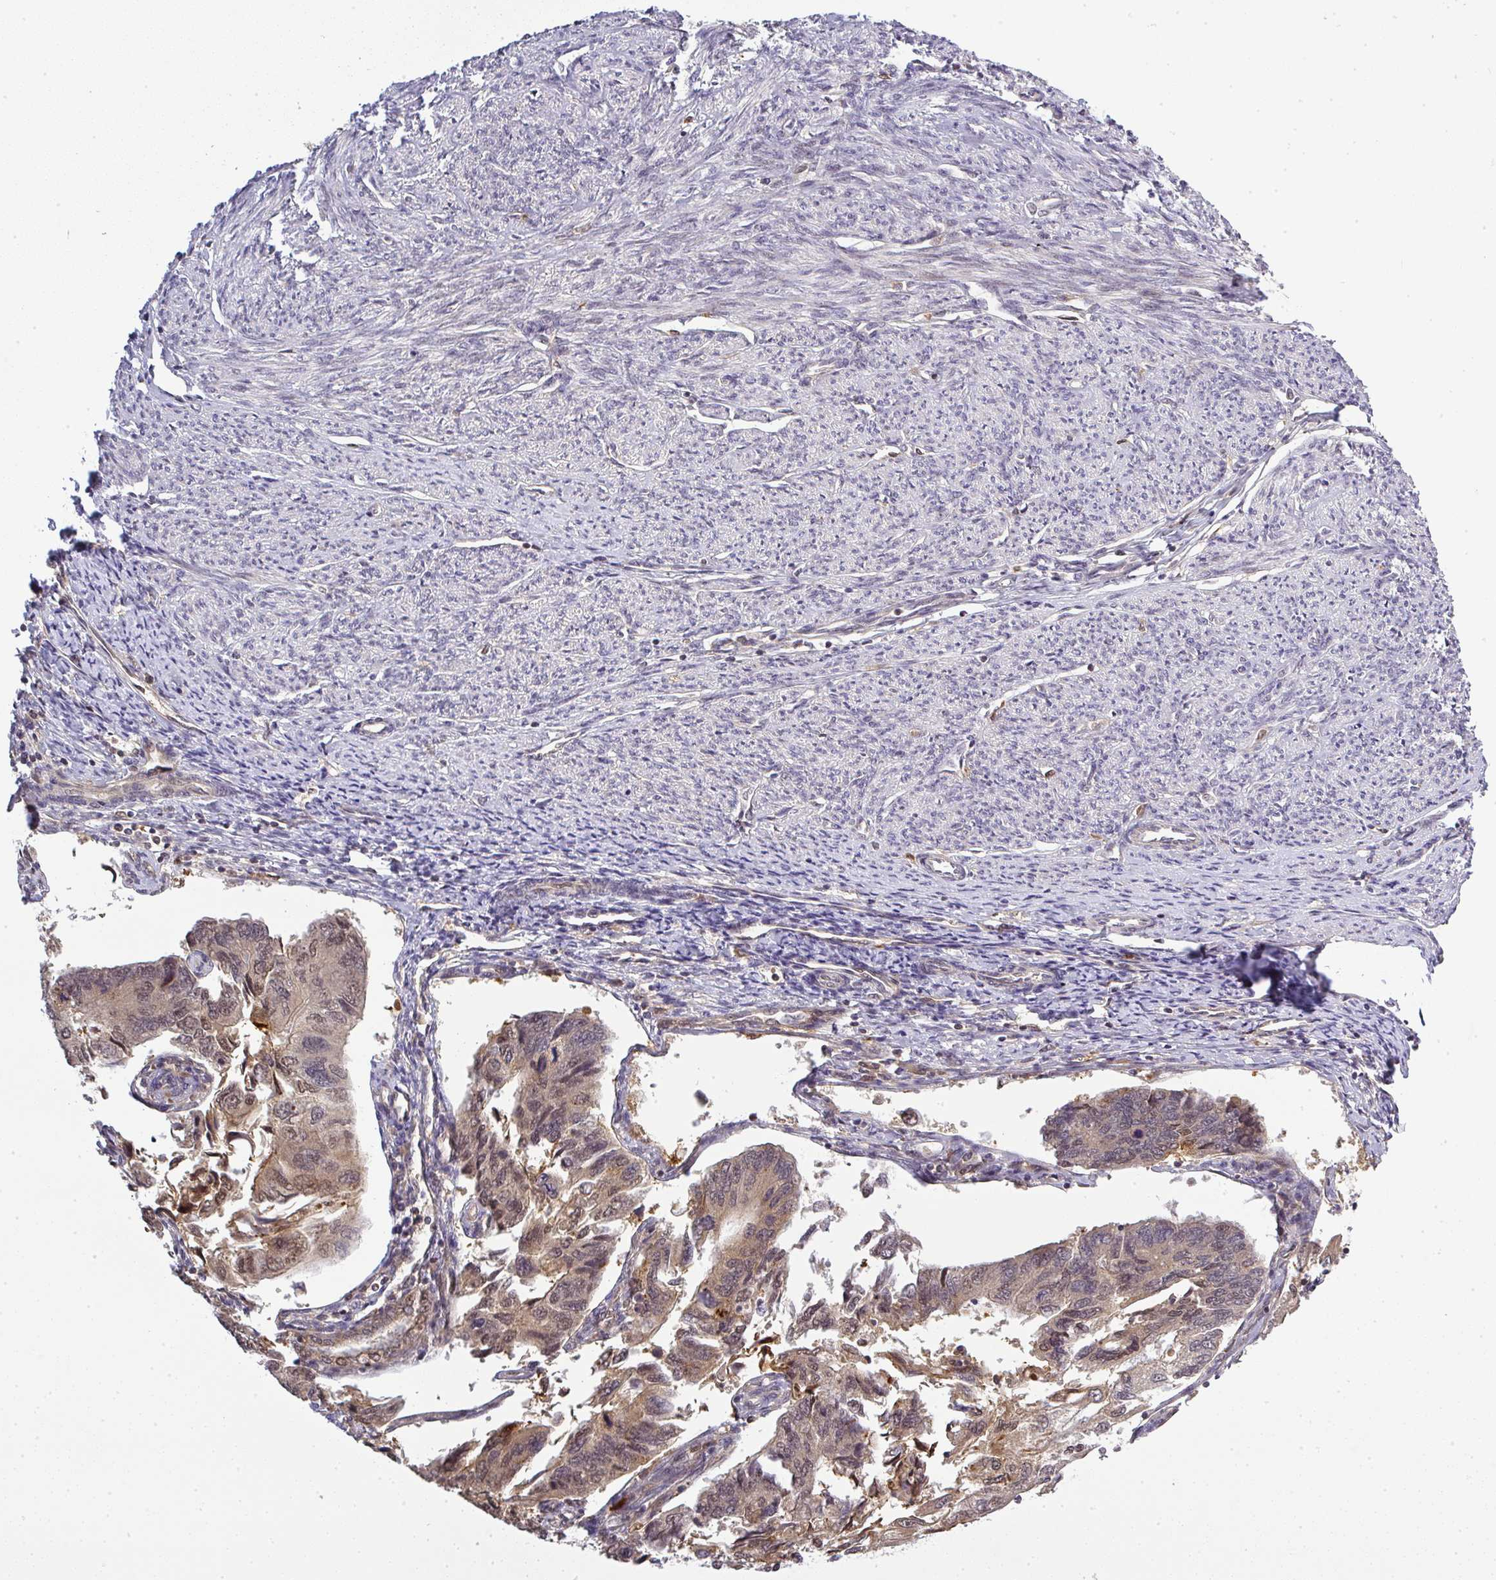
{"staining": {"intensity": "moderate", "quantity": "25%-75%", "location": "cytoplasmic/membranous"}, "tissue": "endometrial cancer", "cell_type": "Tumor cells", "image_type": "cancer", "snomed": [{"axis": "morphology", "description": "Carcinoma, NOS"}, {"axis": "topography", "description": "Uterus"}], "caption": "Tumor cells exhibit medium levels of moderate cytoplasmic/membranous positivity in about 25%-75% of cells in human endometrial cancer.", "gene": "FAM153A", "patient": {"sex": "female", "age": 76}}